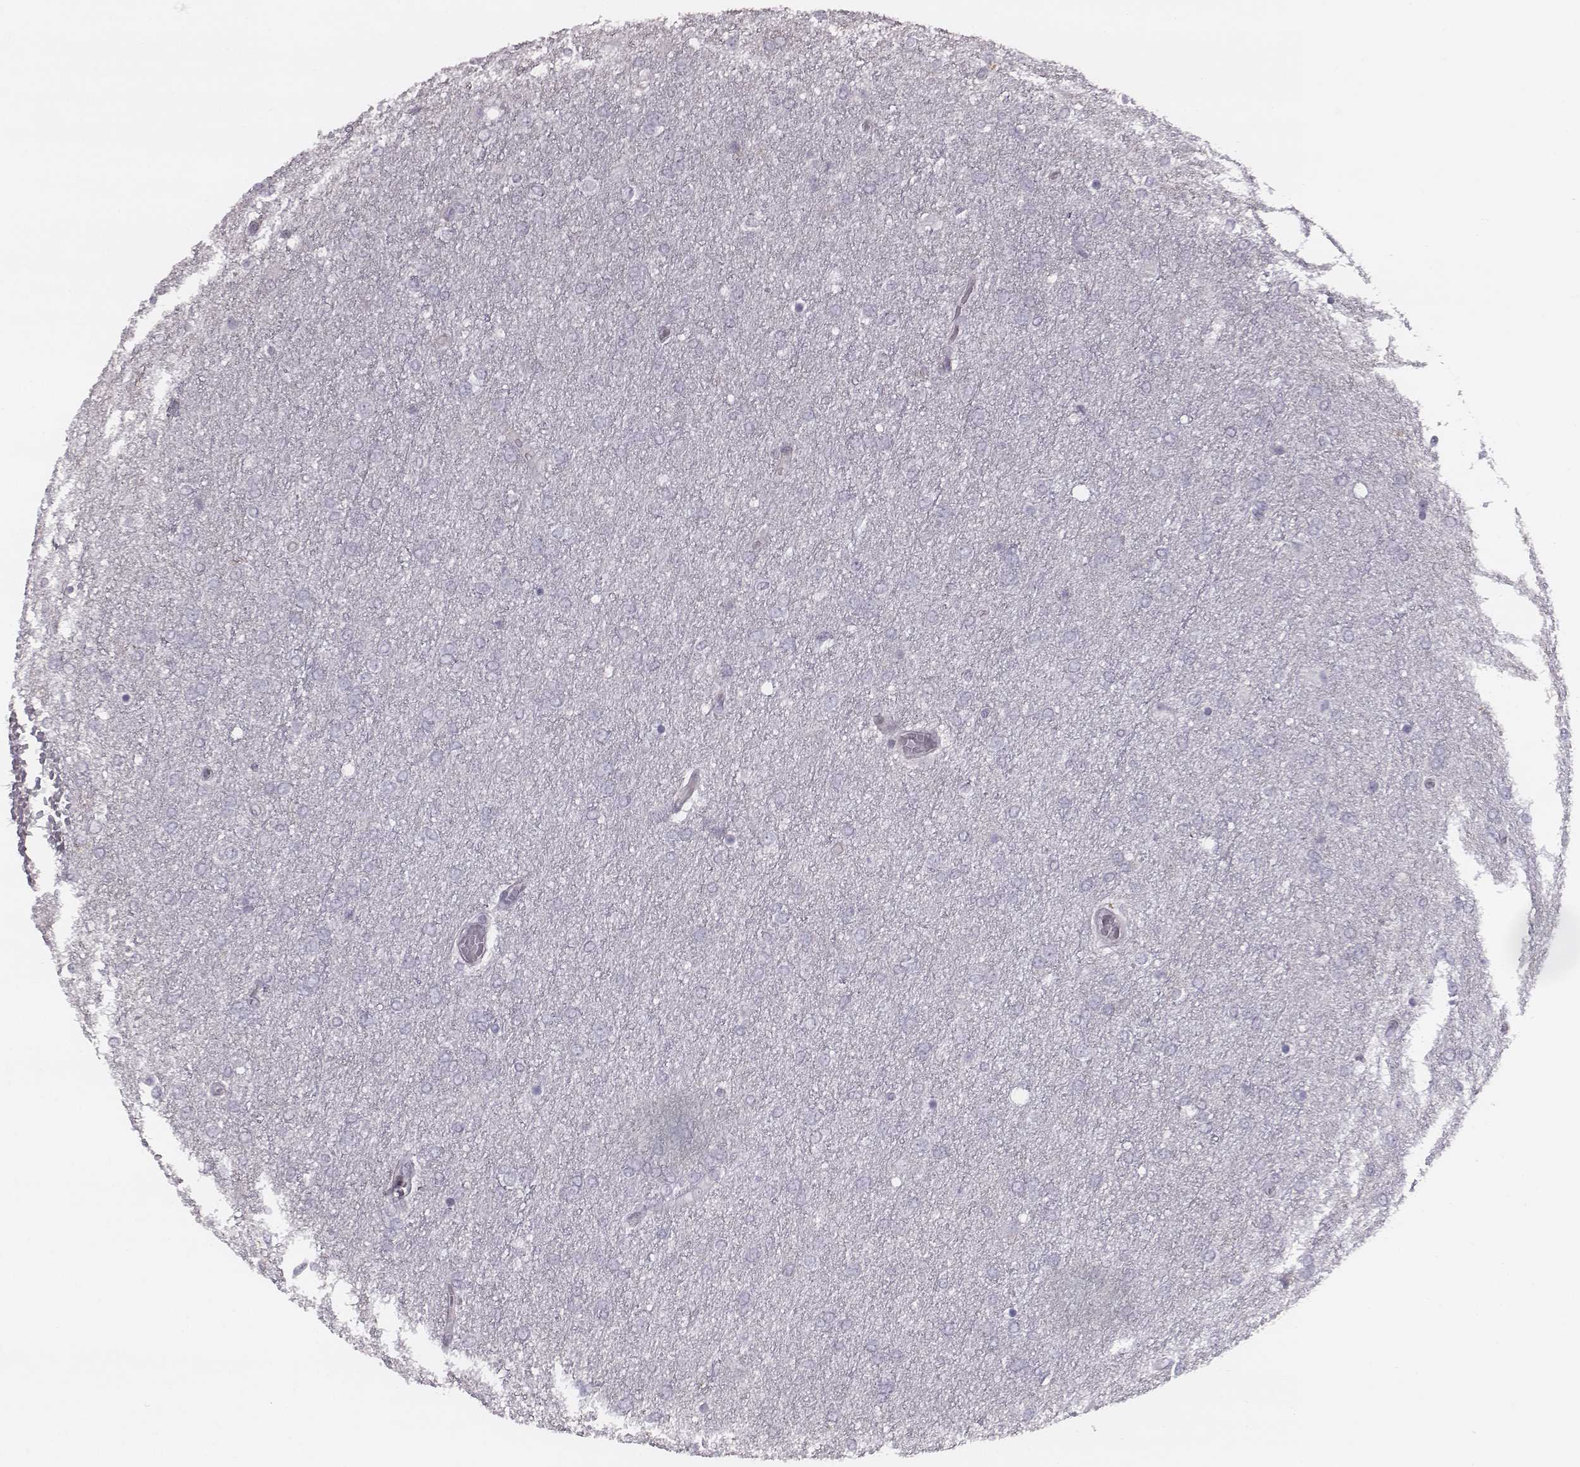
{"staining": {"intensity": "negative", "quantity": "none", "location": "none"}, "tissue": "glioma", "cell_type": "Tumor cells", "image_type": "cancer", "snomed": [{"axis": "morphology", "description": "Glioma, malignant, High grade"}, {"axis": "topography", "description": "Brain"}], "caption": "DAB immunohistochemical staining of human malignant high-grade glioma displays no significant staining in tumor cells. (DAB immunohistochemistry (IHC), high magnification).", "gene": "PDE8B", "patient": {"sex": "female", "age": 61}}